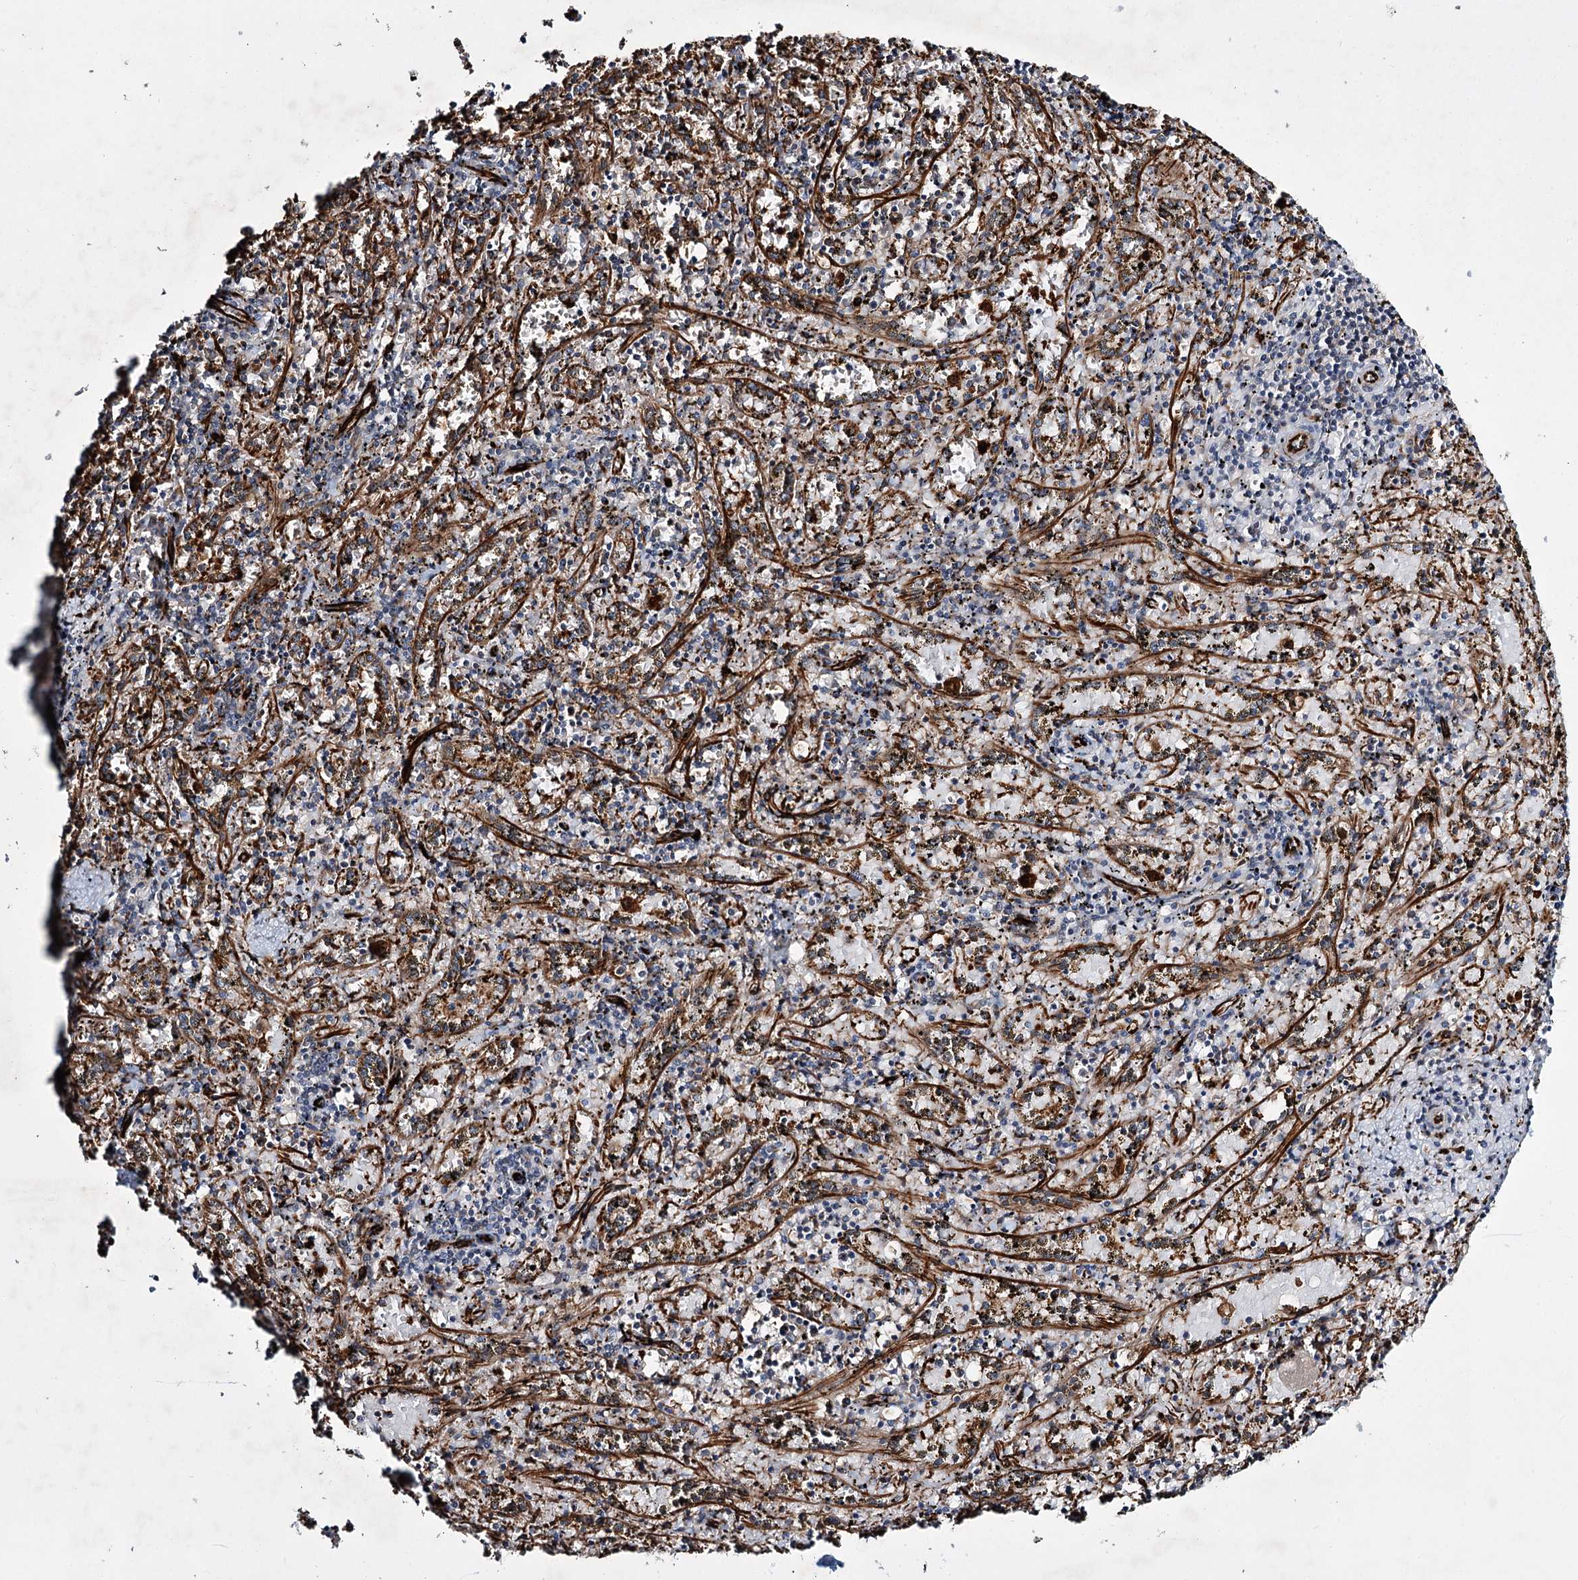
{"staining": {"intensity": "strong", "quantity": "<25%", "location": "cytoplasmic/membranous"}, "tissue": "spleen", "cell_type": "Cells in red pulp", "image_type": "normal", "snomed": [{"axis": "morphology", "description": "Normal tissue, NOS"}, {"axis": "topography", "description": "Spleen"}], "caption": "The image shows a brown stain indicating the presence of a protein in the cytoplasmic/membranous of cells in red pulp in spleen.", "gene": "DPEP2", "patient": {"sex": "male", "age": 11}}